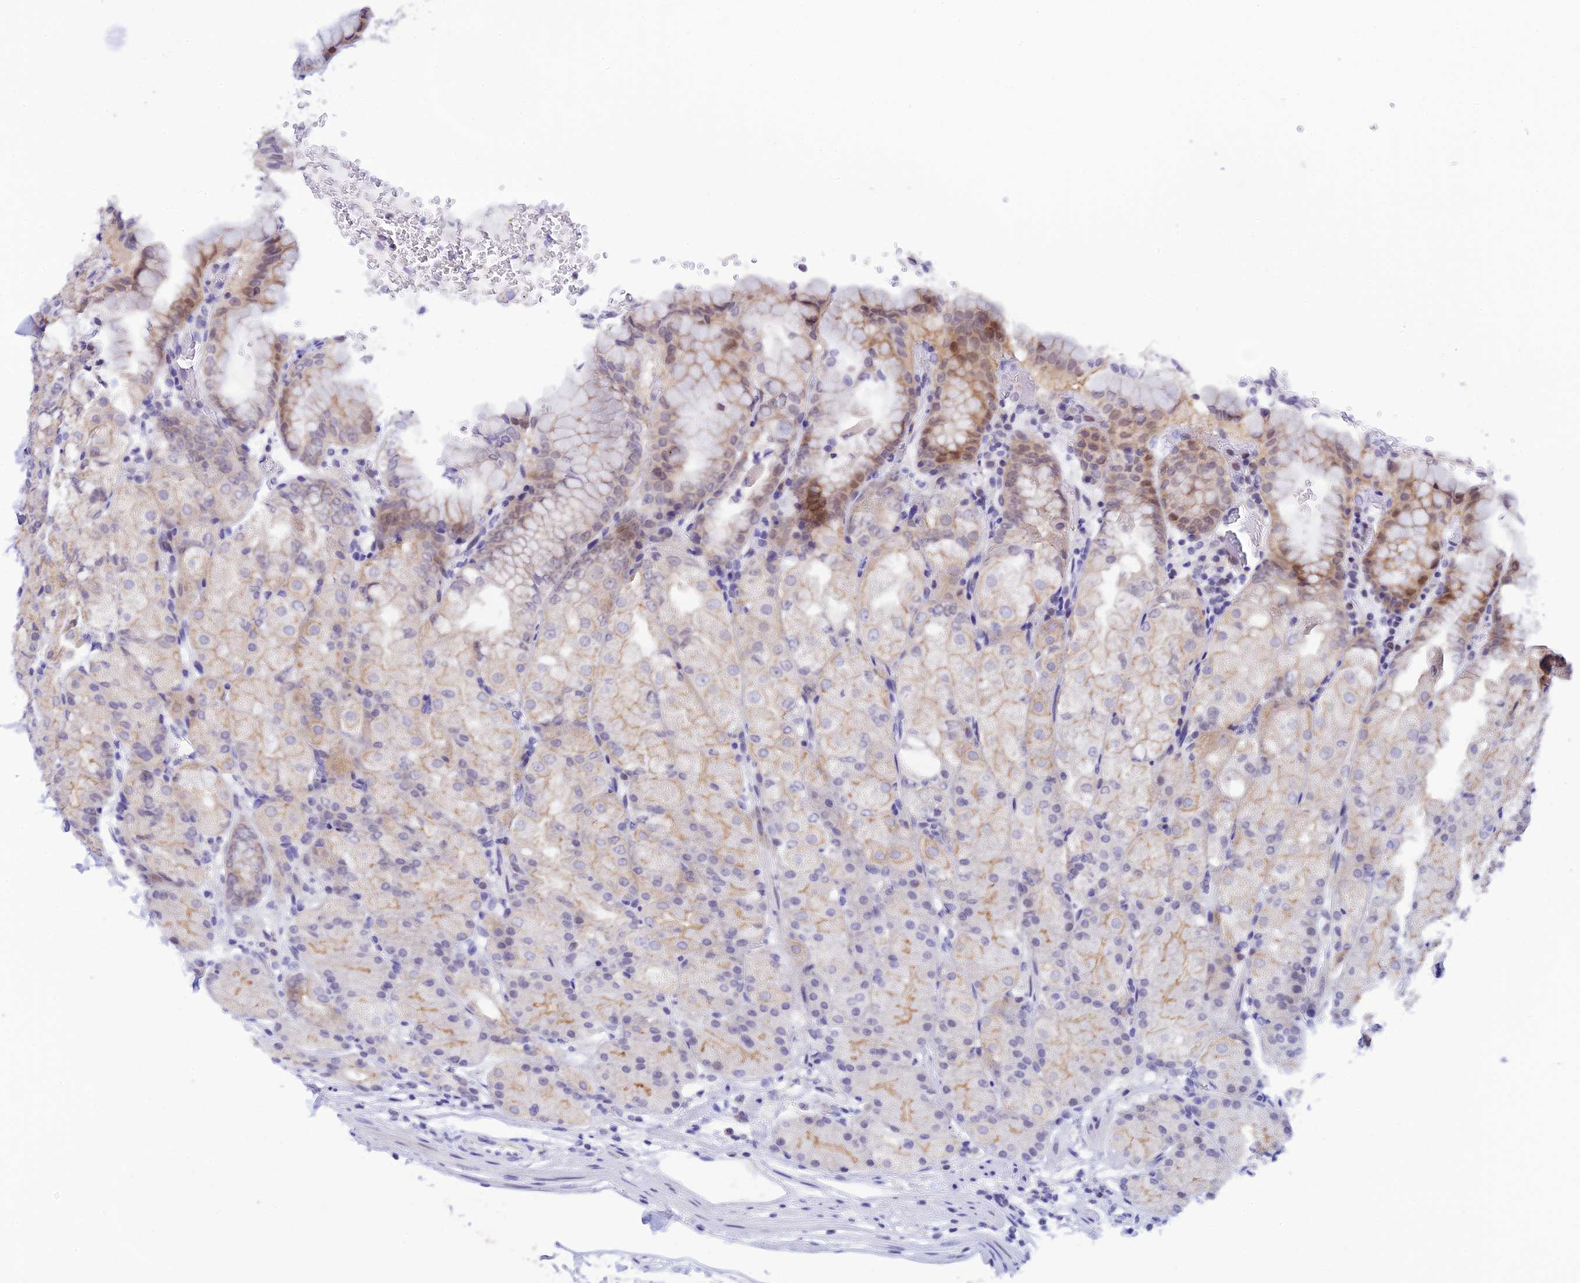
{"staining": {"intensity": "moderate", "quantity": "<25%", "location": "cytoplasmic/membranous,nuclear"}, "tissue": "stomach", "cell_type": "Glandular cells", "image_type": "normal", "snomed": [{"axis": "morphology", "description": "Normal tissue, NOS"}, {"axis": "topography", "description": "Stomach, upper"}, {"axis": "topography", "description": "Stomach, lower"}], "caption": "Stomach stained with a brown dye demonstrates moderate cytoplasmic/membranous,nuclear positive positivity in approximately <25% of glandular cells.", "gene": "RASGEF1B", "patient": {"sex": "male", "age": 62}}